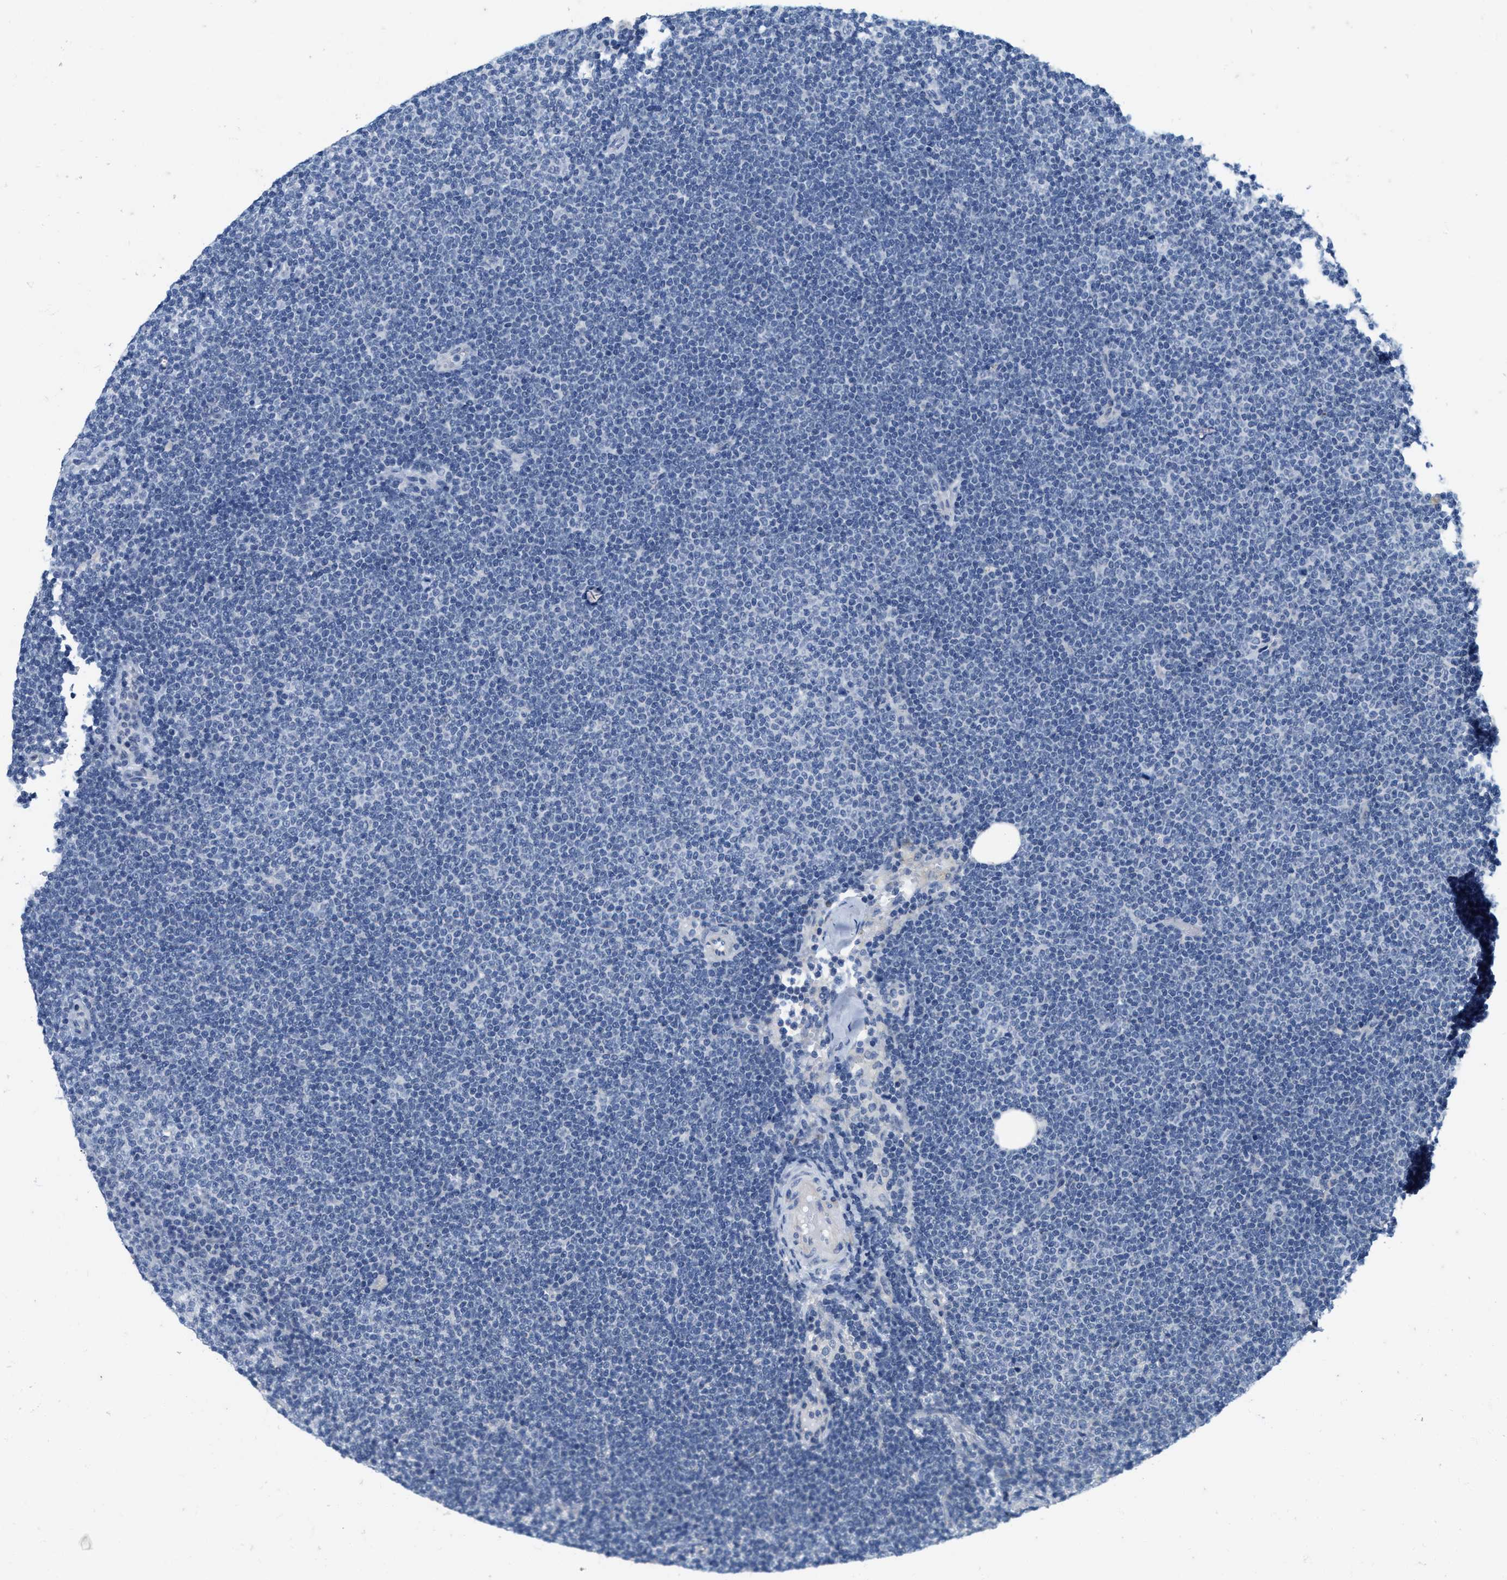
{"staining": {"intensity": "negative", "quantity": "none", "location": "none"}, "tissue": "lymphoma", "cell_type": "Tumor cells", "image_type": "cancer", "snomed": [{"axis": "morphology", "description": "Malignant lymphoma, non-Hodgkin's type, Low grade"}, {"axis": "topography", "description": "Lymph node"}], "caption": "This micrograph is of lymphoma stained with IHC to label a protein in brown with the nuclei are counter-stained blue. There is no positivity in tumor cells. (Brightfield microscopy of DAB IHC at high magnification).", "gene": "ABCB11", "patient": {"sex": "female", "age": 53}}